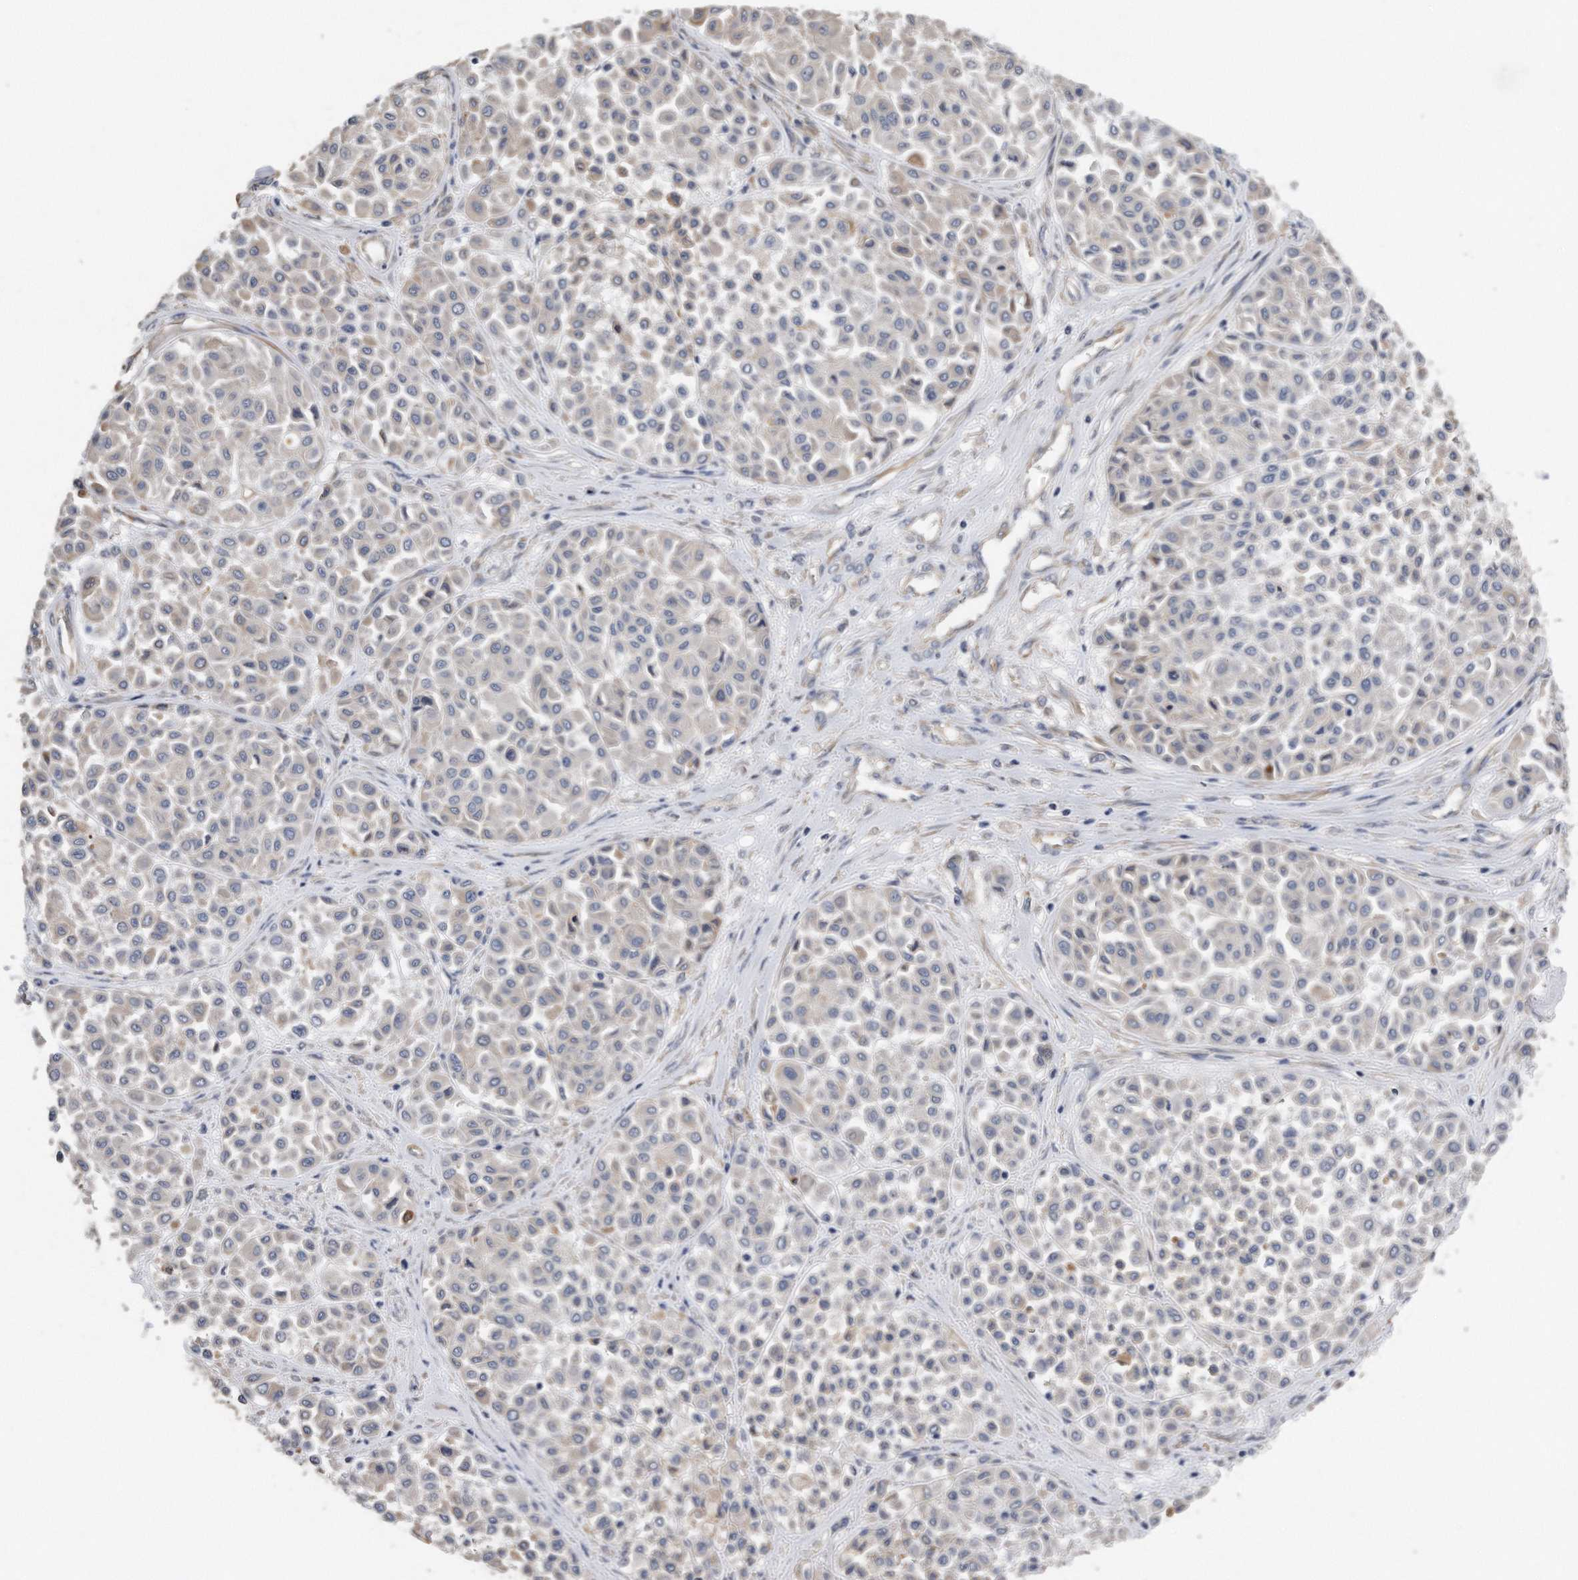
{"staining": {"intensity": "negative", "quantity": "none", "location": "none"}, "tissue": "melanoma", "cell_type": "Tumor cells", "image_type": "cancer", "snomed": [{"axis": "morphology", "description": "Malignant melanoma, Metastatic site"}, {"axis": "topography", "description": "Soft tissue"}], "caption": "Immunohistochemistry (IHC) photomicrograph of malignant melanoma (metastatic site) stained for a protein (brown), which displays no staining in tumor cells.", "gene": "GPC1", "patient": {"sex": "male", "age": 41}}